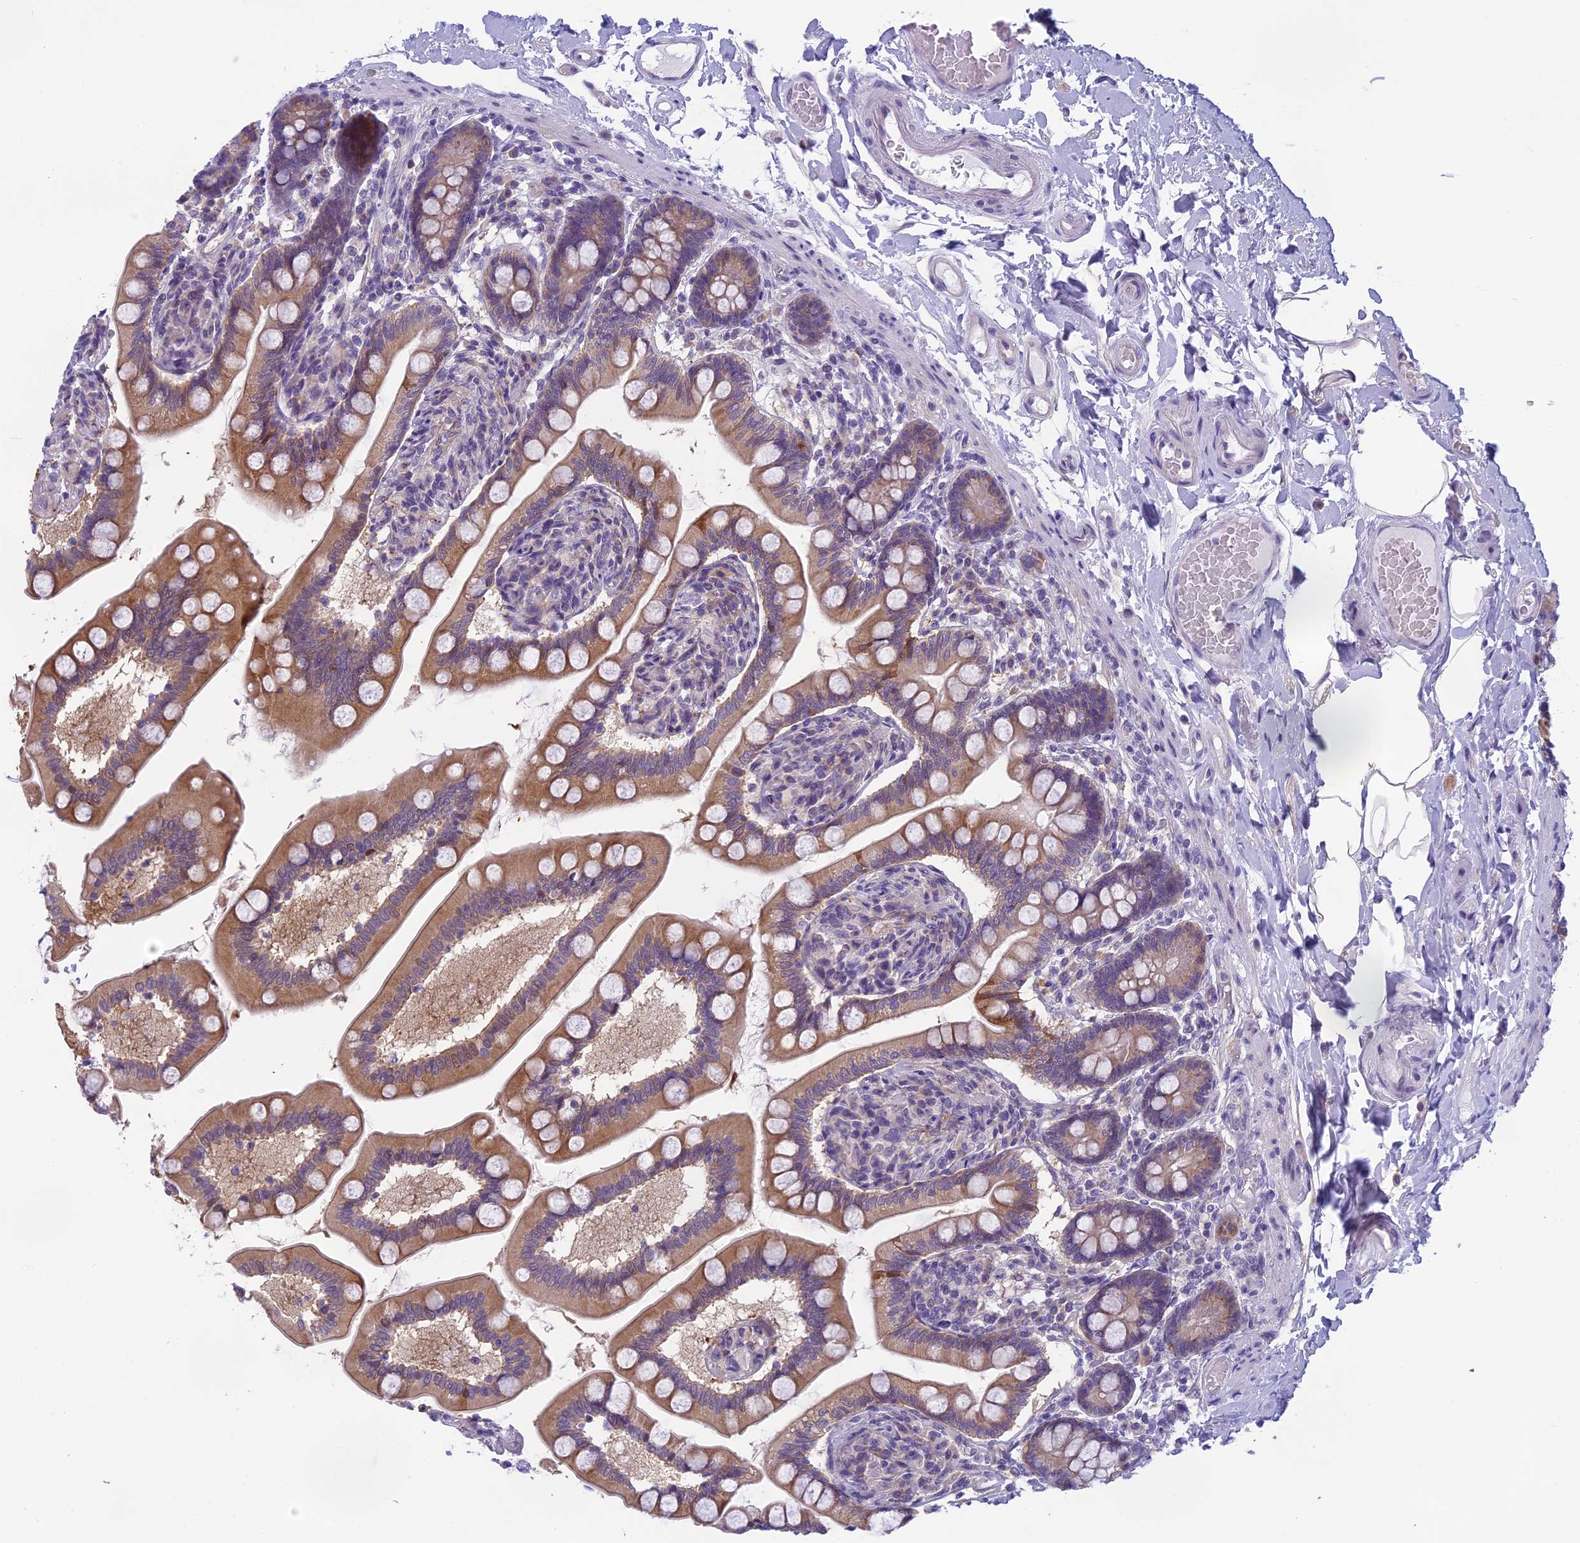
{"staining": {"intensity": "moderate", "quantity": ">75%", "location": "cytoplasmic/membranous"}, "tissue": "small intestine", "cell_type": "Glandular cells", "image_type": "normal", "snomed": [{"axis": "morphology", "description": "Normal tissue, NOS"}, {"axis": "topography", "description": "Small intestine"}], "caption": "Small intestine stained with DAB immunohistochemistry (IHC) displays medium levels of moderate cytoplasmic/membranous staining in about >75% of glandular cells. Immunohistochemistry (ihc) stains the protein in brown and the nuclei are stained blue.", "gene": "ARHGEF37", "patient": {"sex": "female", "age": 64}}